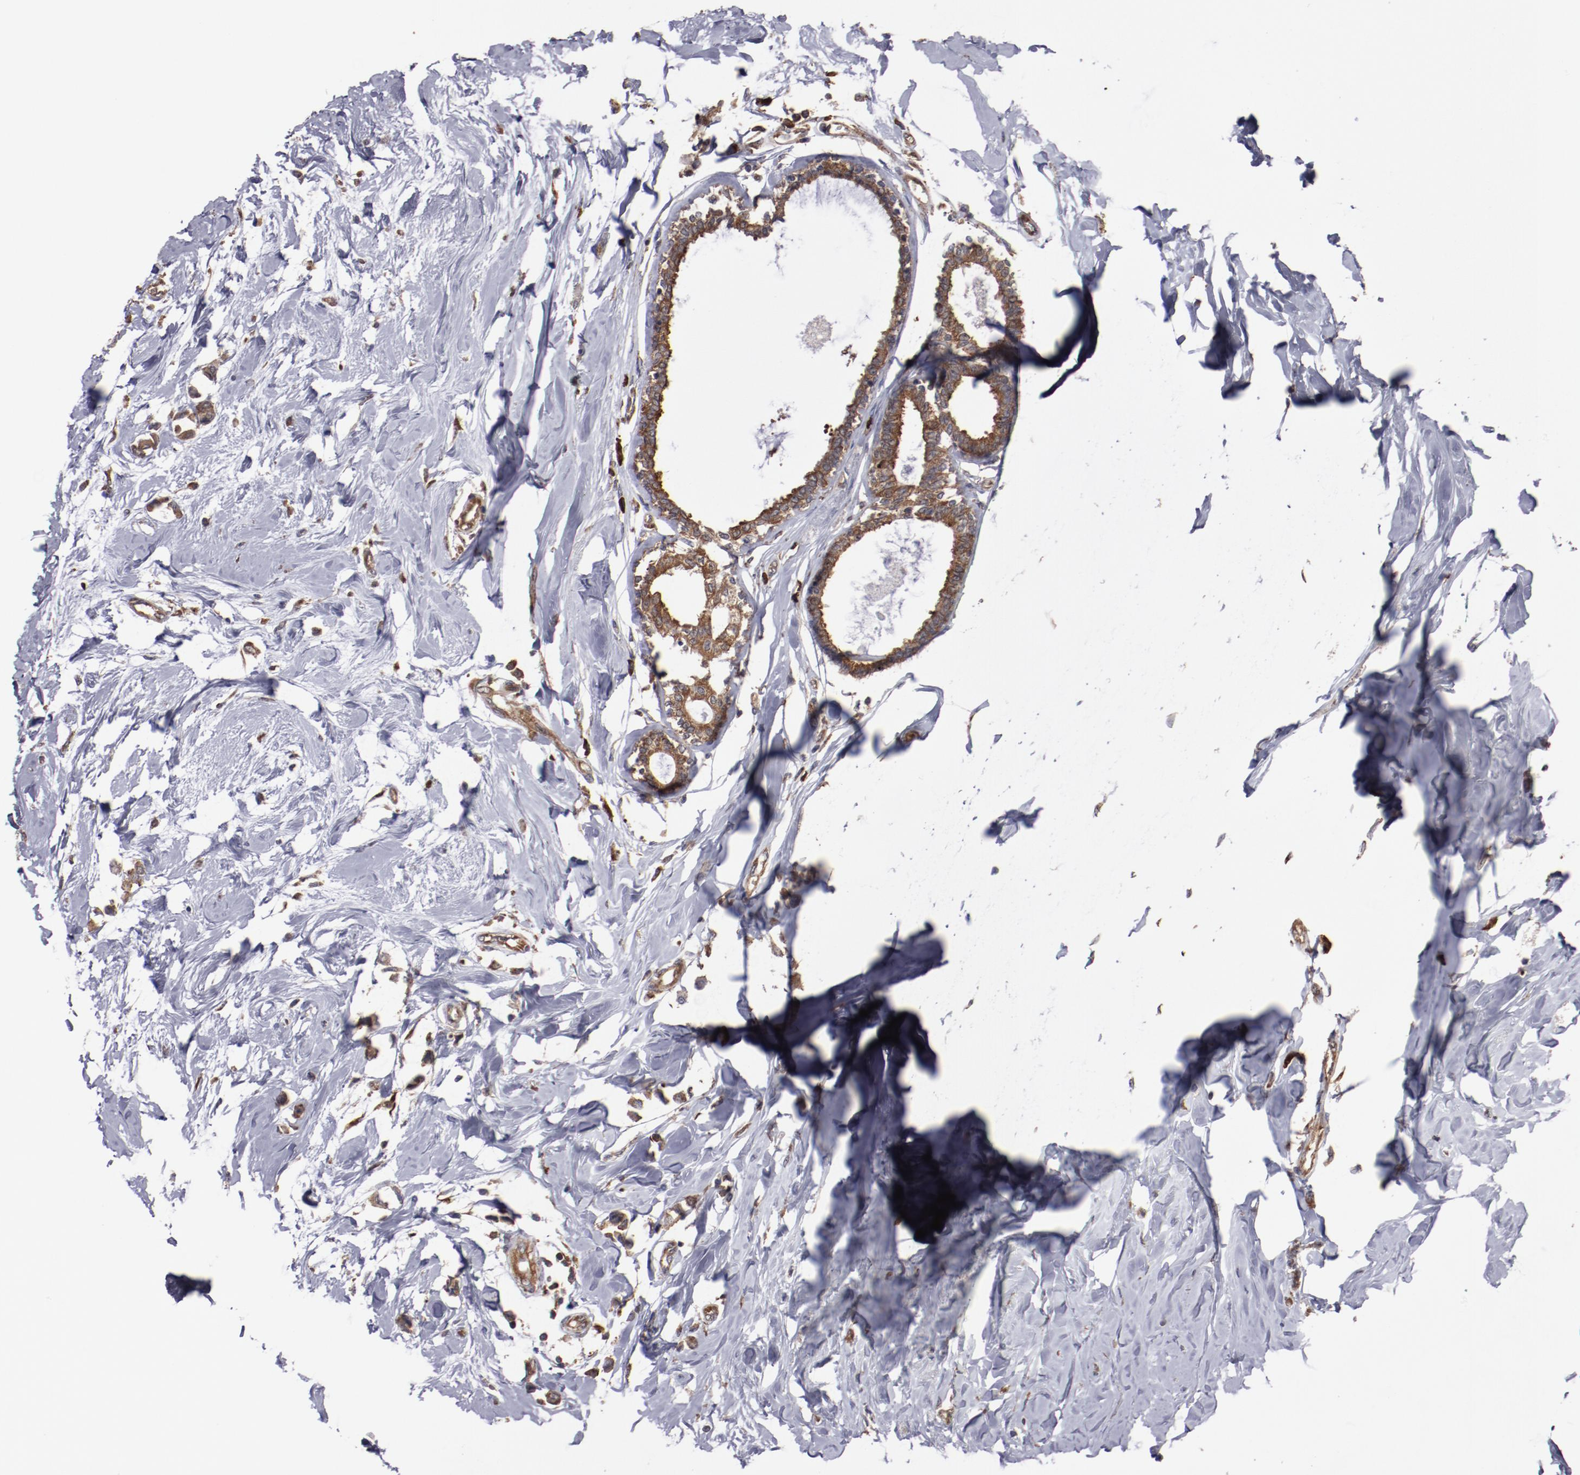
{"staining": {"intensity": "strong", "quantity": ">75%", "location": "cytoplasmic/membranous"}, "tissue": "breast cancer", "cell_type": "Tumor cells", "image_type": "cancer", "snomed": [{"axis": "morphology", "description": "Lobular carcinoma"}, {"axis": "topography", "description": "Breast"}], "caption": "The histopathology image exhibits a brown stain indicating the presence of a protein in the cytoplasmic/membranous of tumor cells in breast cancer (lobular carcinoma).", "gene": "RPS4Y1", "patient": {"sex": "female", "age": 51}}